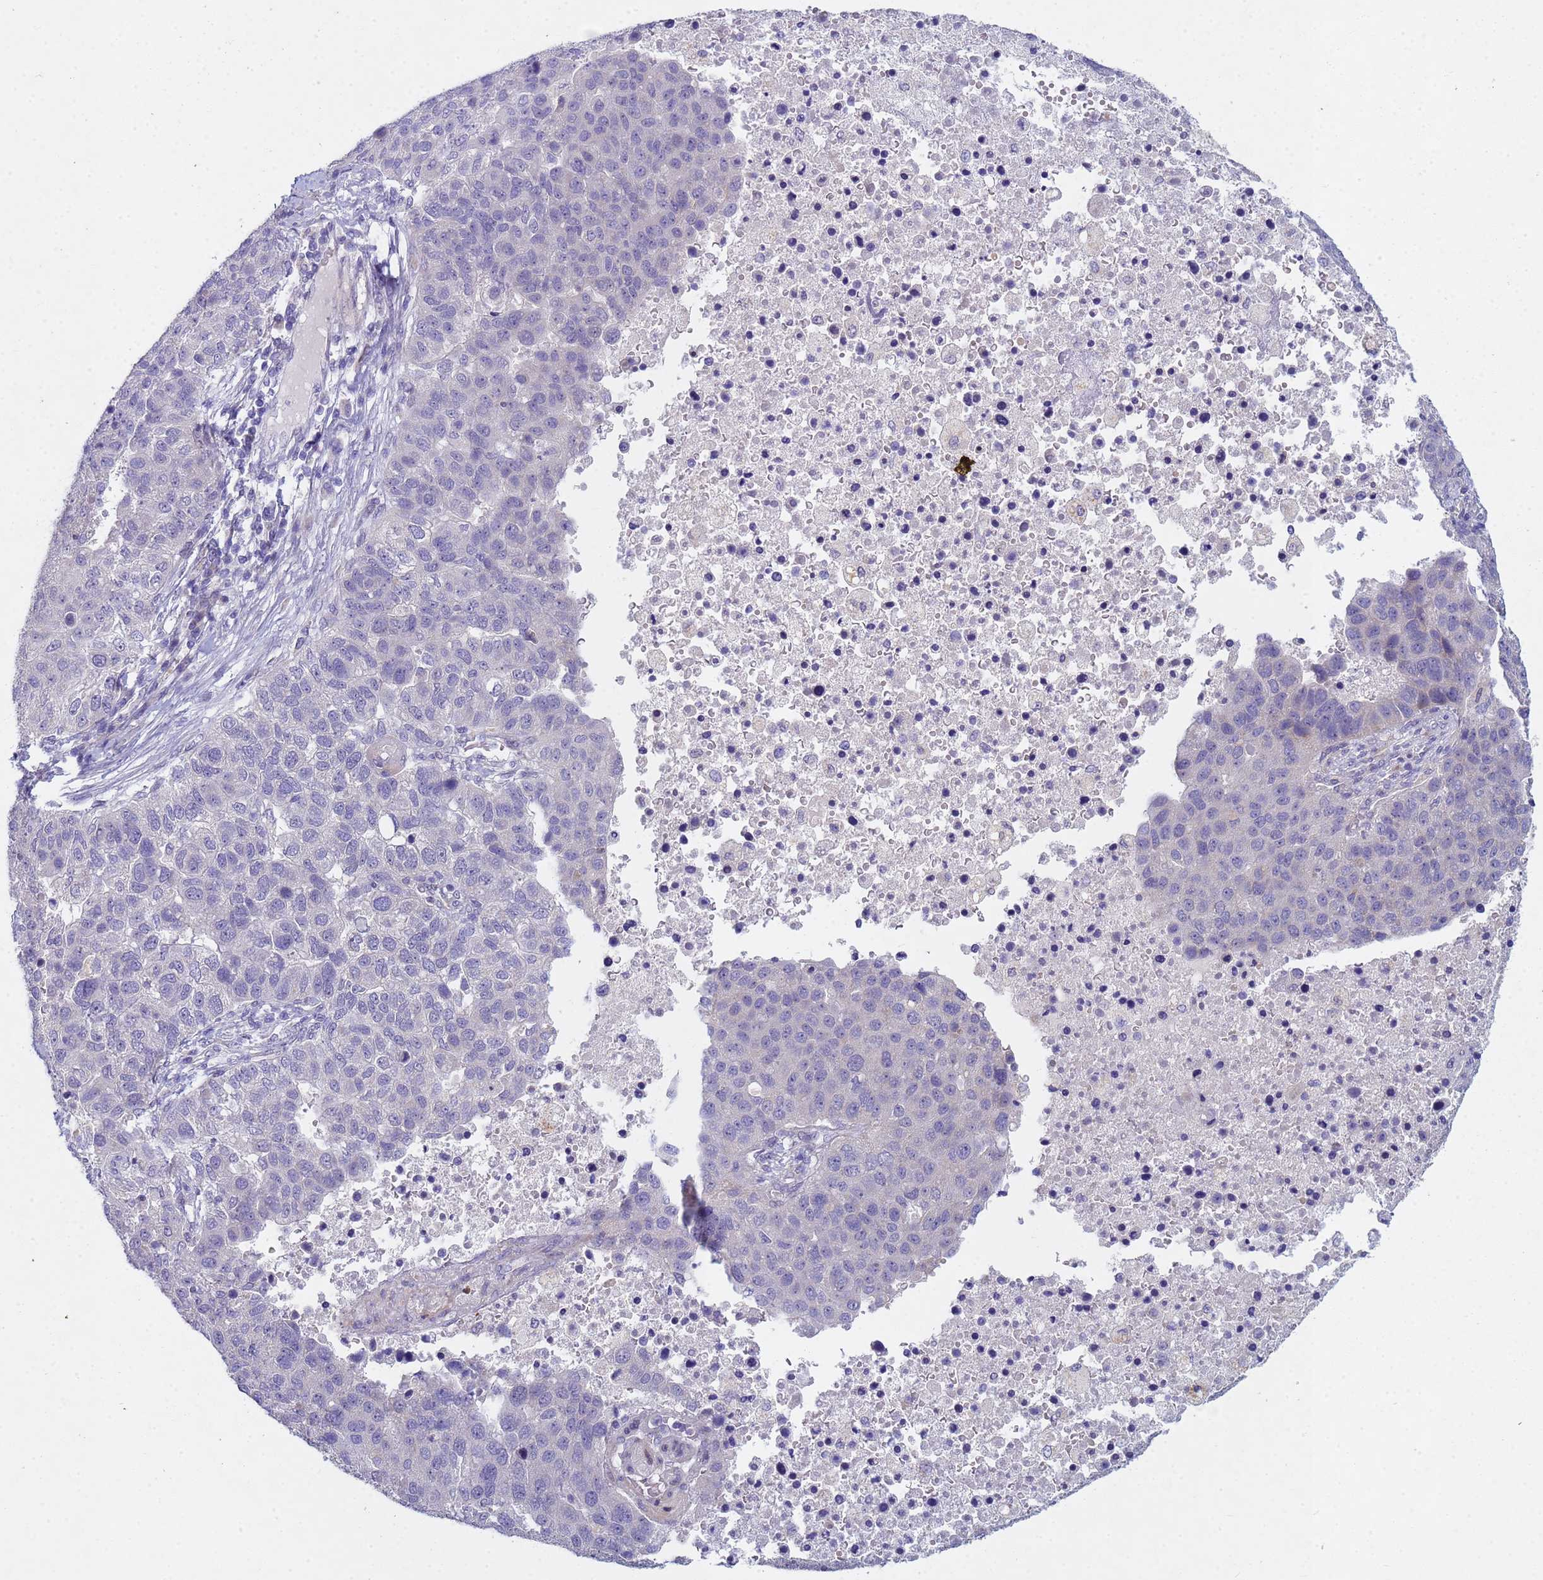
{"staining": {"intensity": "negative", "quantity": "none", "location": "none"}, "tissue": "pancreatic cancer", "cell_type": "Tumor cells", "image_type": "cancer", "snomed": [{"axis": "morphology", "description": "Adenocarcinoma, NOS"}, {"axis": "topography", "description": "Pancreas"}], "caption": "This is an IHC micrograph of human pancreatic cancer (adenocarcinoma). There is no positivity in tumor cells.", "gene": "TNPO2", "patient": {"sex": "female", "age": 61}}